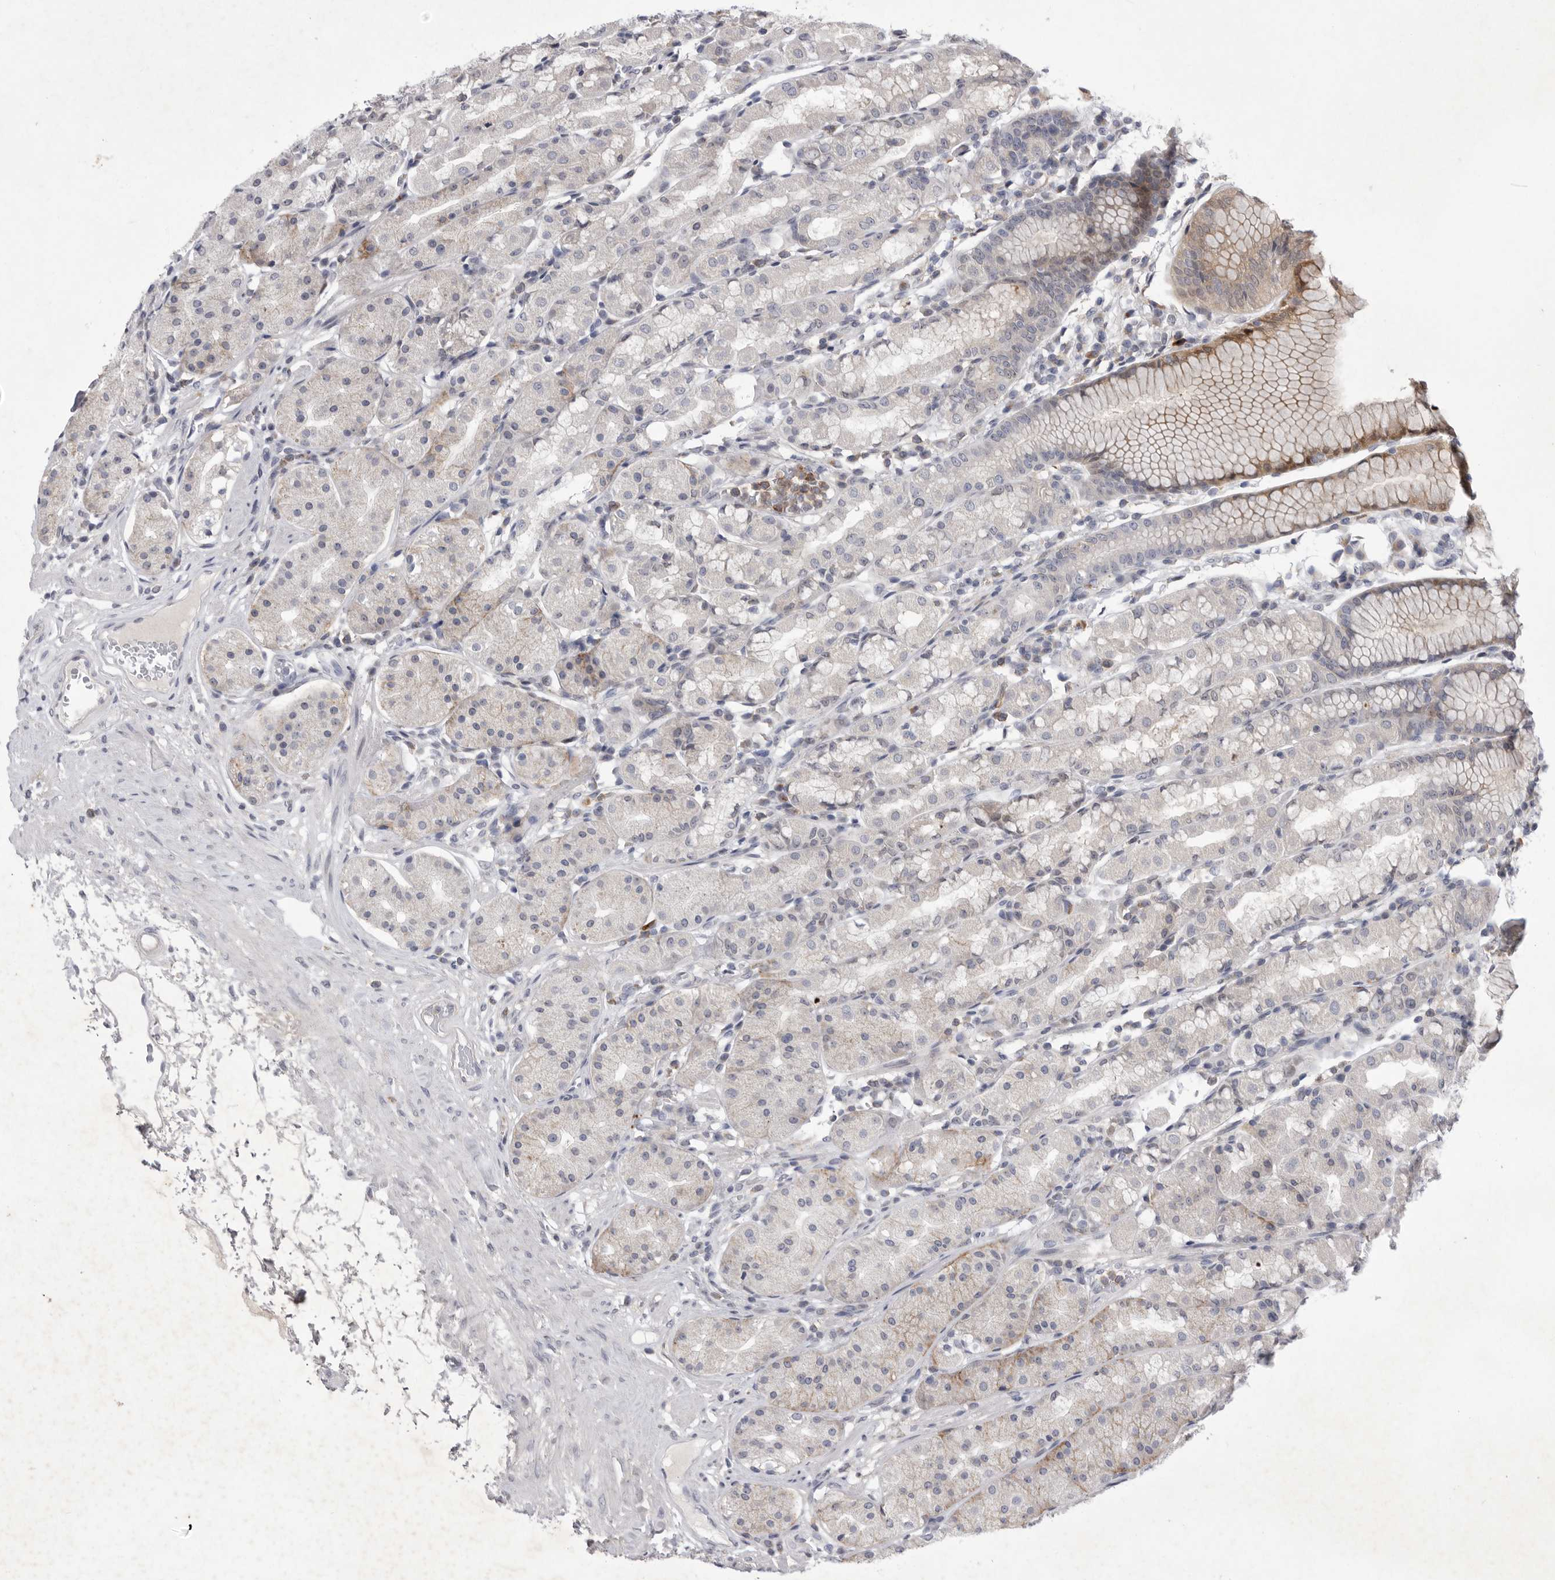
{"staining": {"intensity": "moderate", "quantity": "<25%", "location": "cytoplasmic/membranous"}, "tissue": "stomach", "cell_type": "Glandular cells", "image_type": "normal", "snomed": [{"axis": "morphology", "description": "Normal tissue, NOS"}, {"axis": "topography", "description": "Stomach, lower"}], "caption": "IHC of unremarkable stomach displays low levels of moderate cytoplasmic/membranous expression in about <25% of glandular cells.", "gene": "SIGLEC10", "patient": {"sex": "female", "age": 56}}